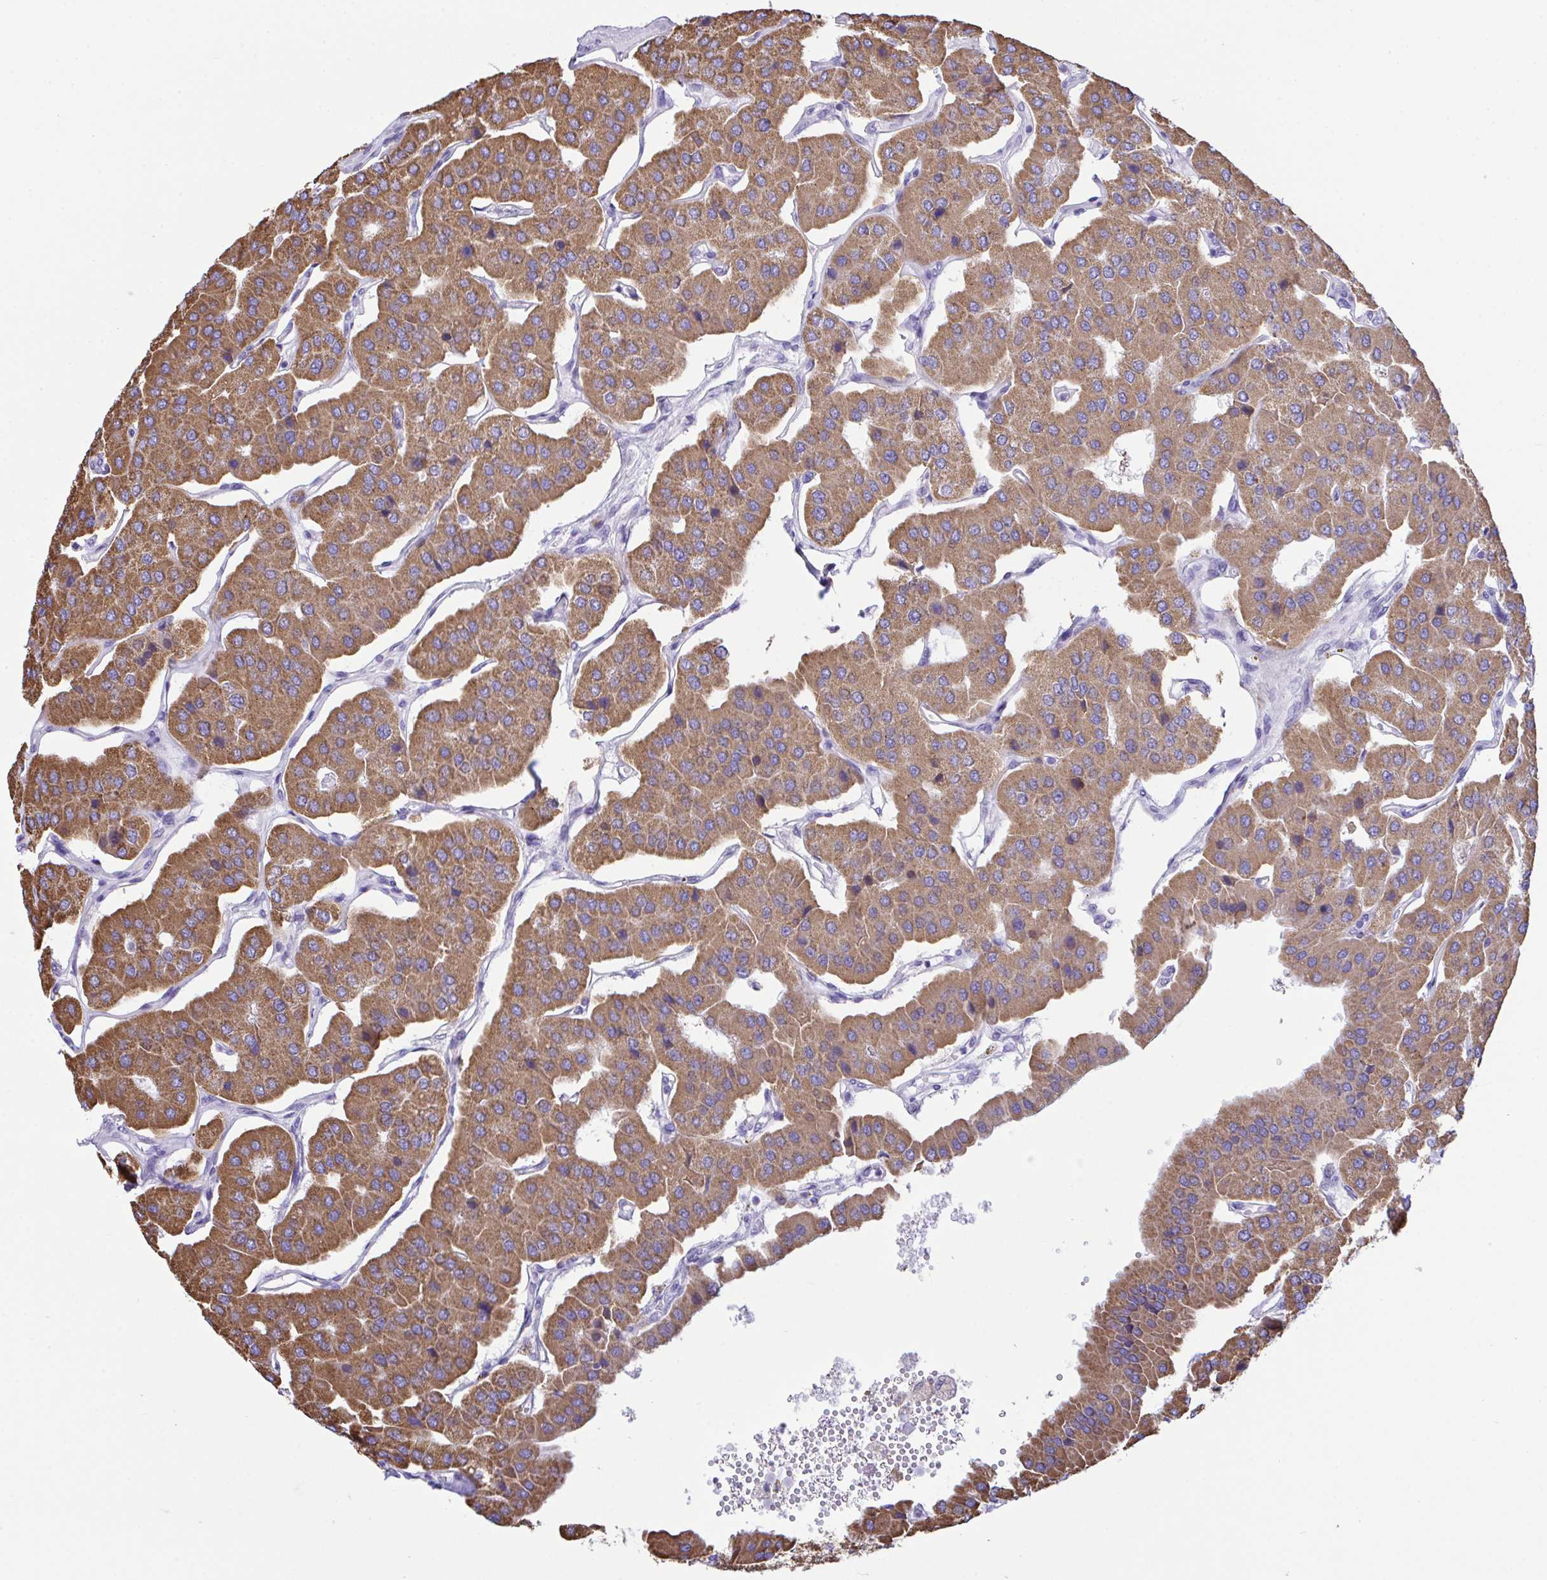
{"staining": {"intensity": "moderate", "quantity": ">75%", "location": "cytoplasmic/membranous"}, "tissue": "parathyroid gland", "cell_type": "Glandular cells", "image_type": "normal", "snomed": [{"axis": "morphology", "description": "Normal tissue, NOS"}, {"axis": "morphology", "description": "Adenoma, NOS"}, {"axis": "topography", "description": "Parathyroid gland"}], "caption": "Approximately >75% of glandular cells in unremarkable human parathyroid gland show moderate cytoplasmic/membranous protein expression as visualized by brown immunohistochemical staining.", "gene": "NLRP8", "patient": {"sex": "female", "age": 86}}